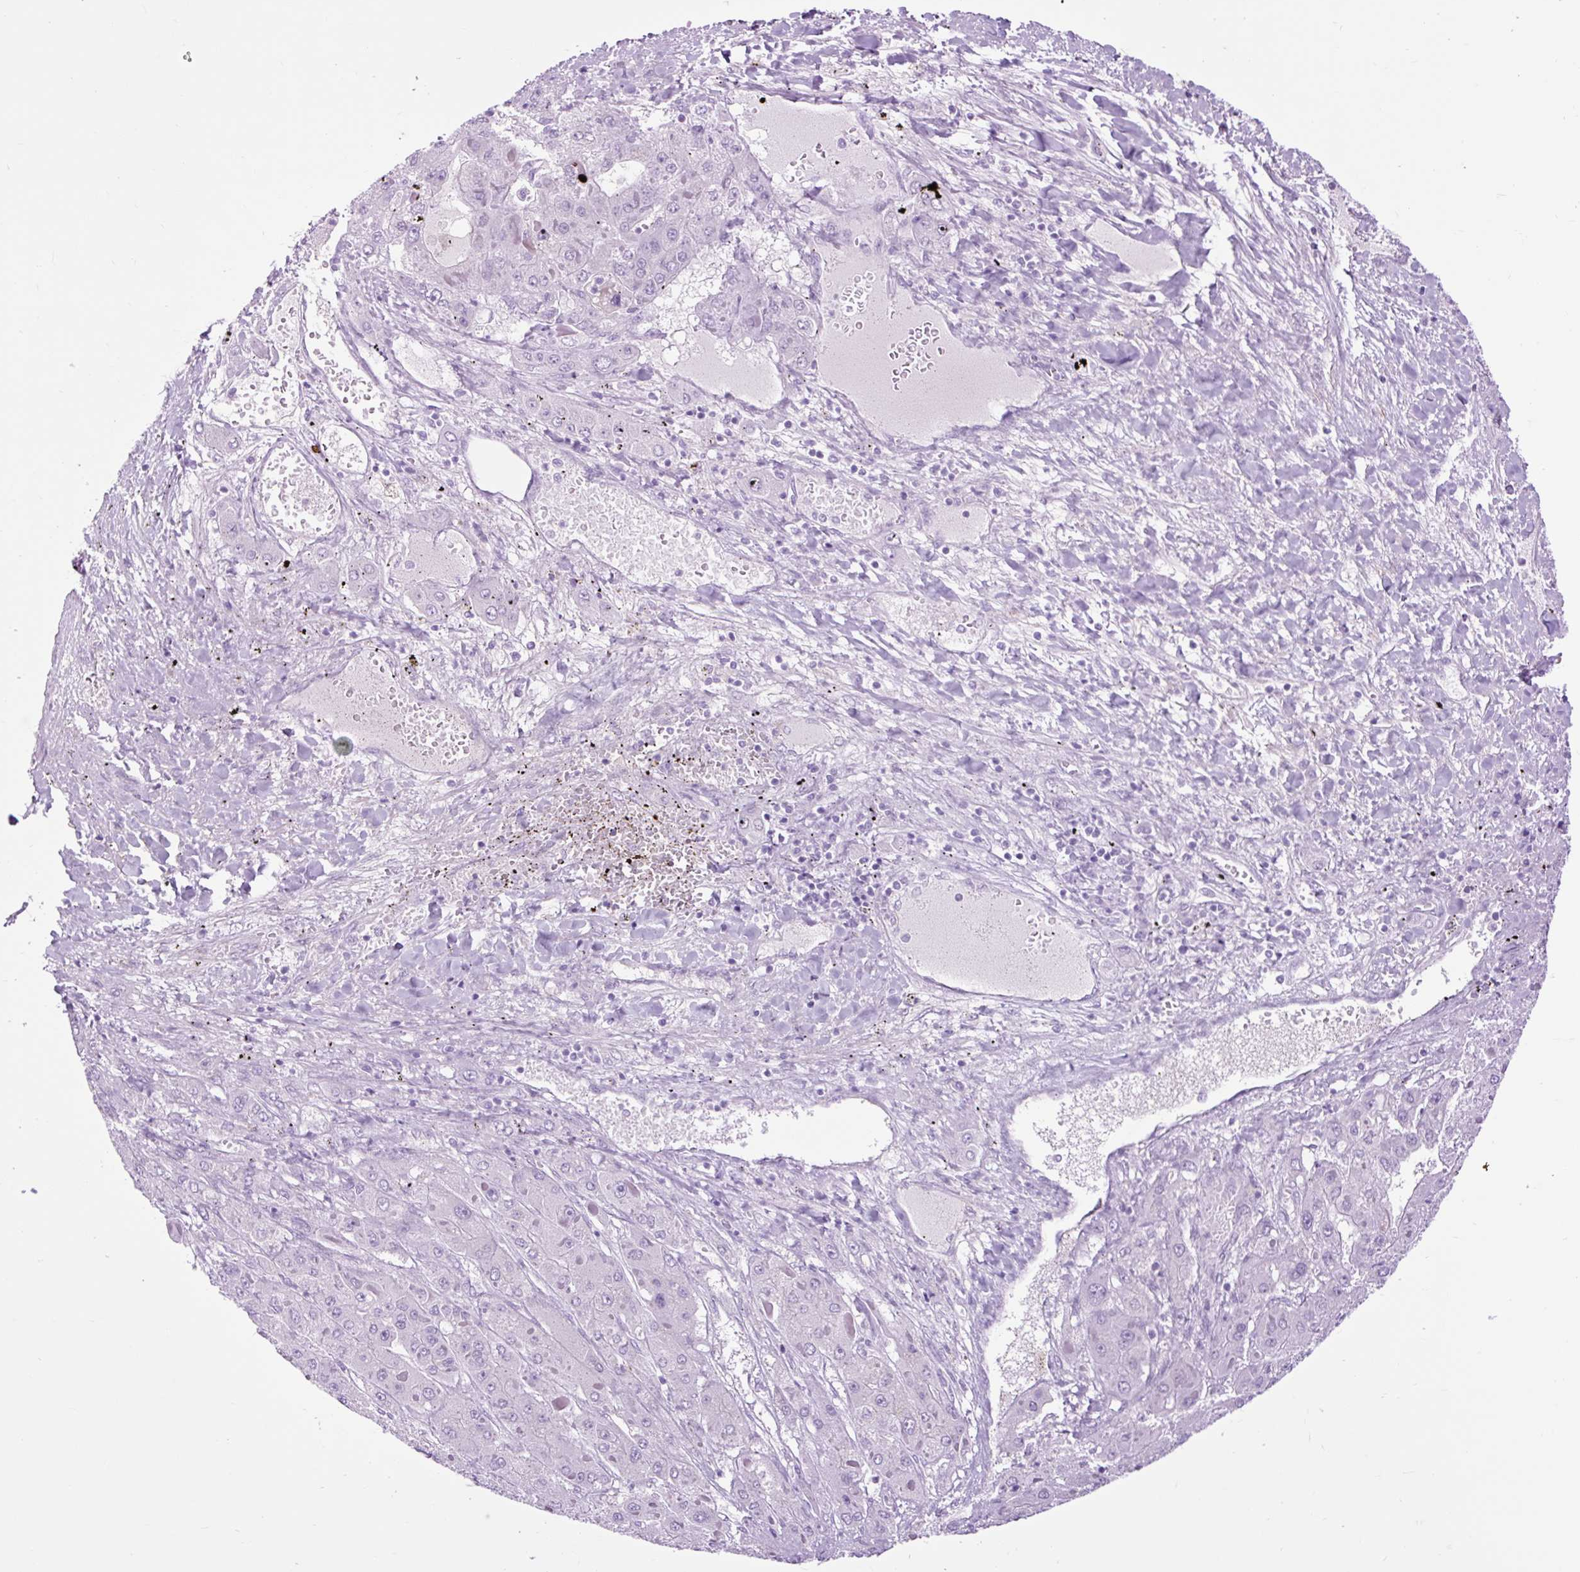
{"staining": {"intensity": "negative", "quantity": "none", "location": "none"}, "tissue": "liver cancer", "cell_type": "Tumor cells", "image_type": "cancer", "snomed": [{"axis": "morphology", "description": "Carcinoma, Hepatocellular, NOS"}, {"axis": "topography", "description": "Liver"}], "caption": "Human liver hepatocellular carcinoma stained for a protein using IHC displays no expression in tumor cells.", "gene": "DPP6", "patient": {"sex": "female", "age": 73}}